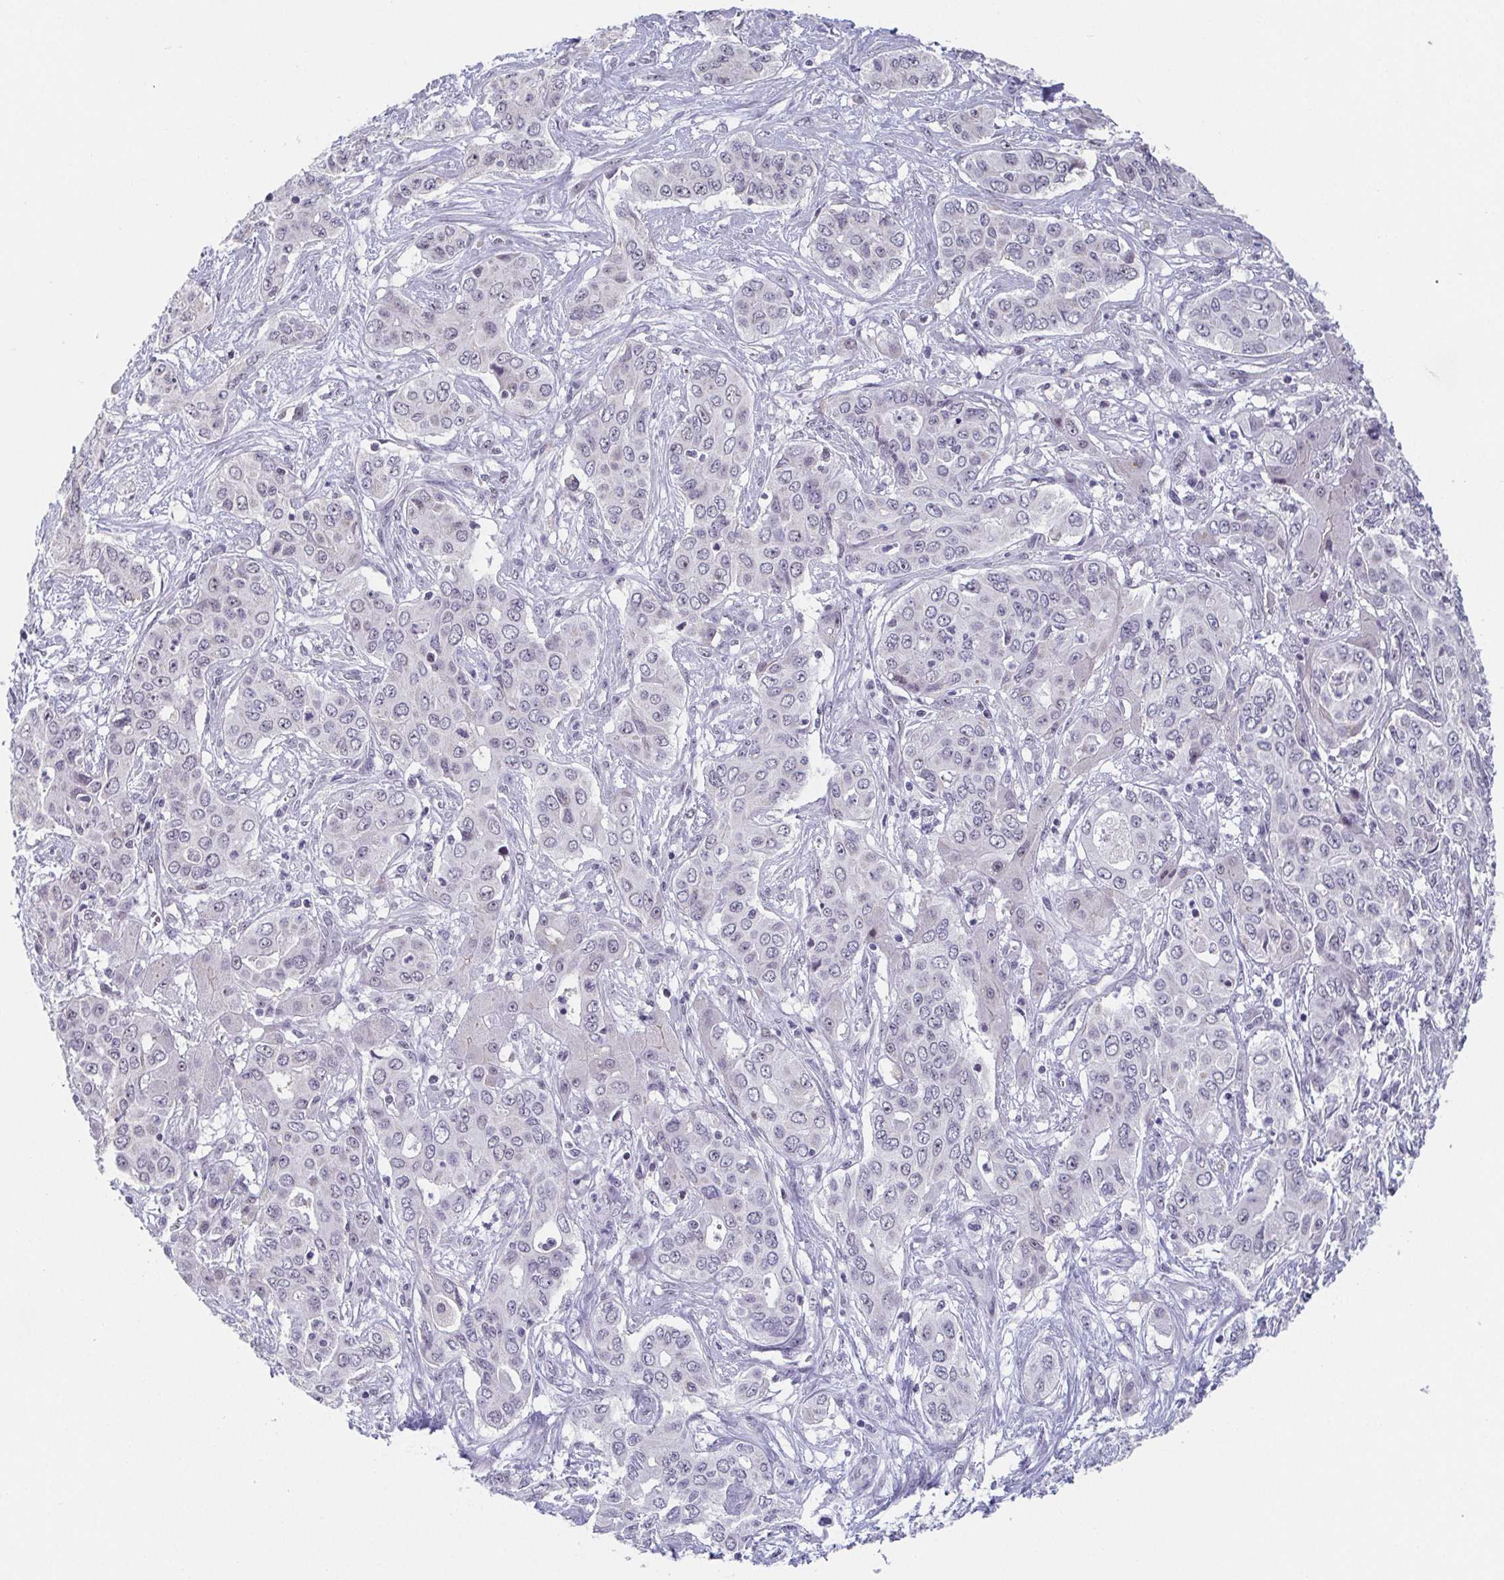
{"staining": {"intensity": "negative", "quantity": "none", "location": "none"}, "tissue": "liver cancer", "cell_type": "Tumor cells", "image_type": "cancer", "snomed": [{"axis": "morphology", "description": "Cholangiocarcinoma"}, {"axis": "topography", "description": "Liver"}], "caption": "Tumor cells show no significant protein staining in liver cancer. Nuclei are stained in blue.", "gene": "EXOSC7", "patient": {"sex": "female", "age": 65}}